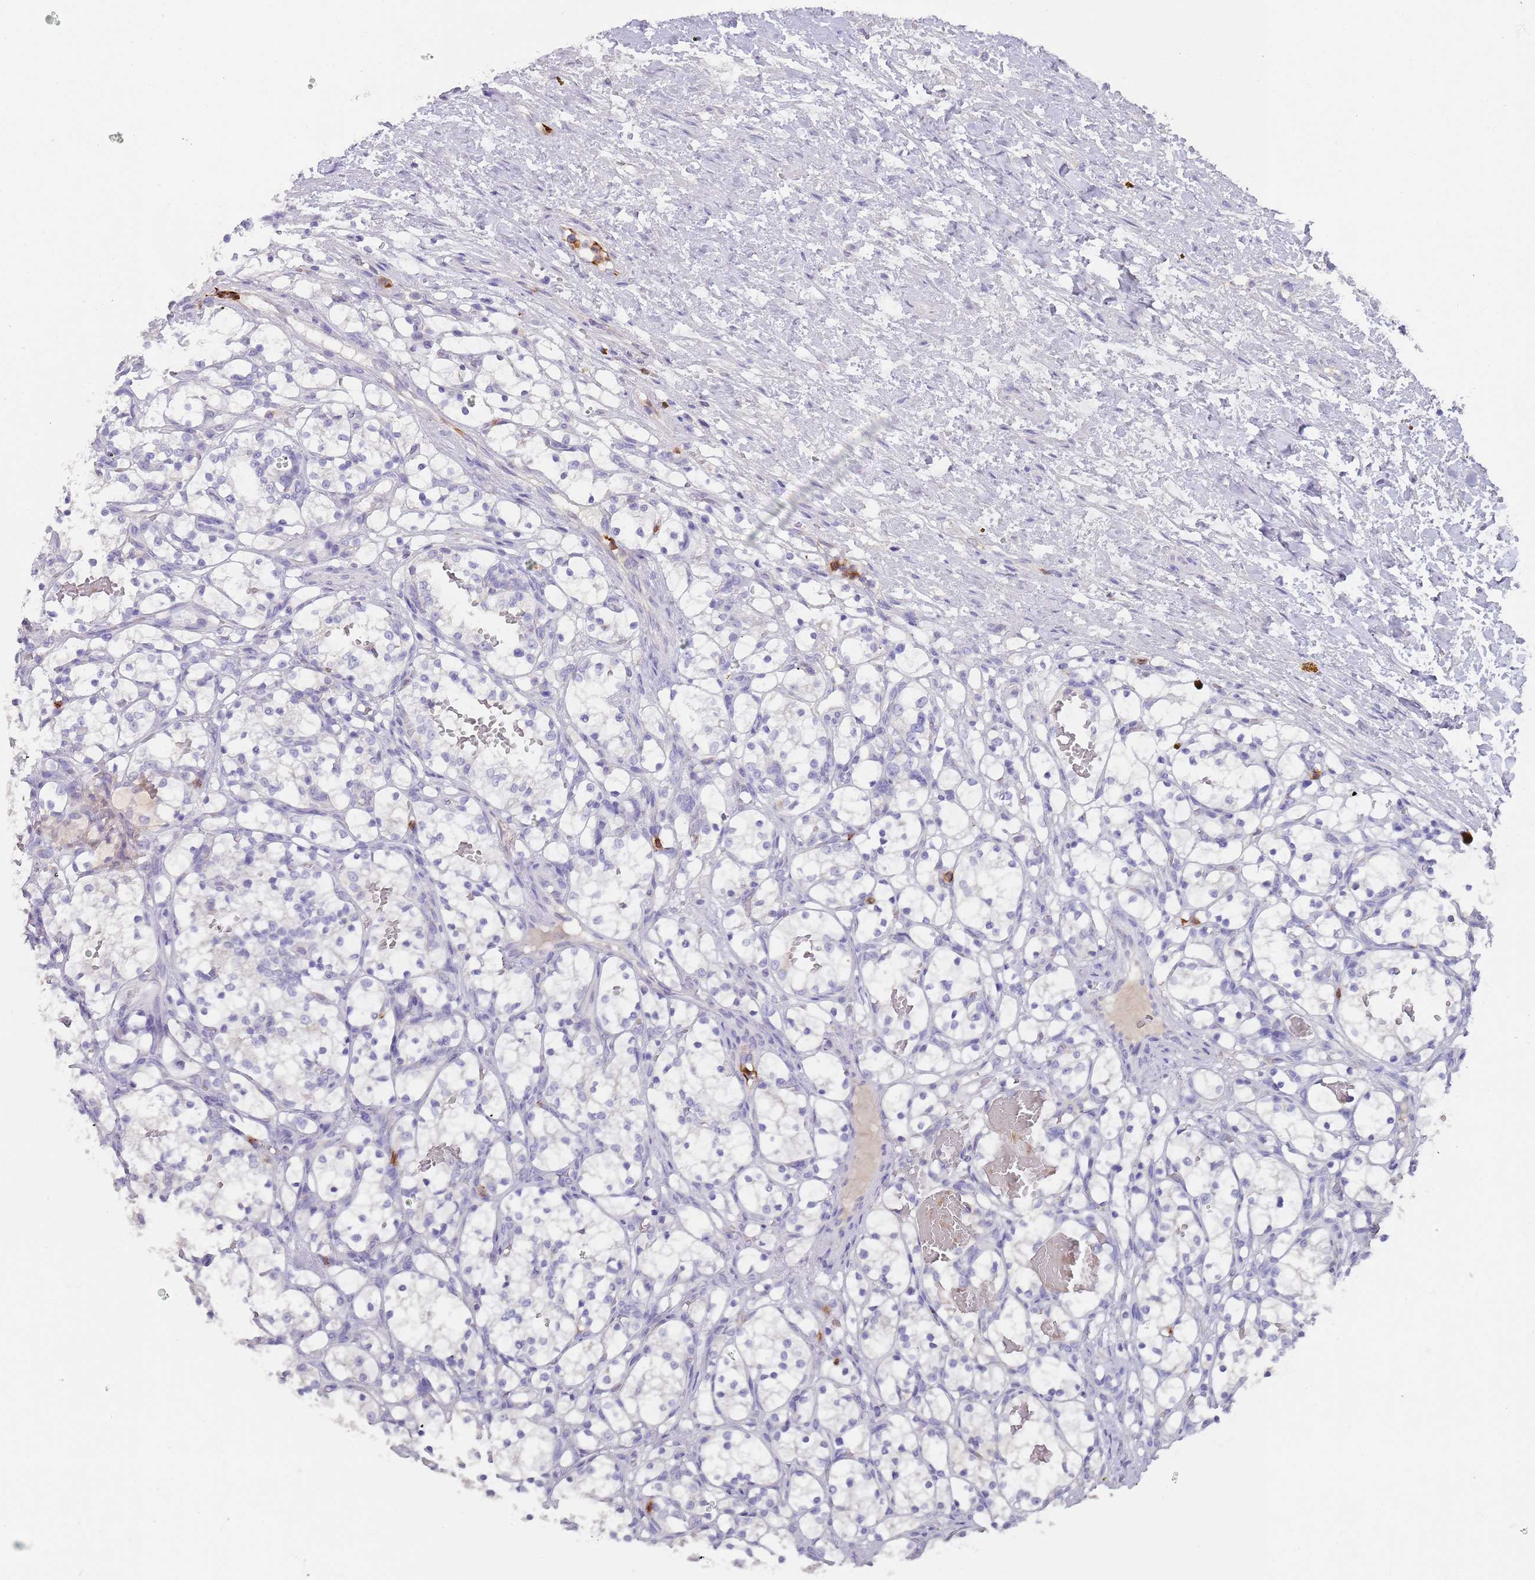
{"staining": {"intensity": "negative", "quantity": "none", "location": "none"}, "tissue": "renal cancer", "cell_type": "Tumor cells", "image_type": "cancer", "snomed": [{"axis": "morphology", "description": "Adenocarcinoma, NOS"}, {"axis": "topography", "description": "Kidney"}], "caption": "Immunohistochemical staining of human adenocarcinoma (renal) demonstrates no significant staining in tumor cells.", "gene": "TMEM251", "patient": {"sex": "female", "age": 69}}